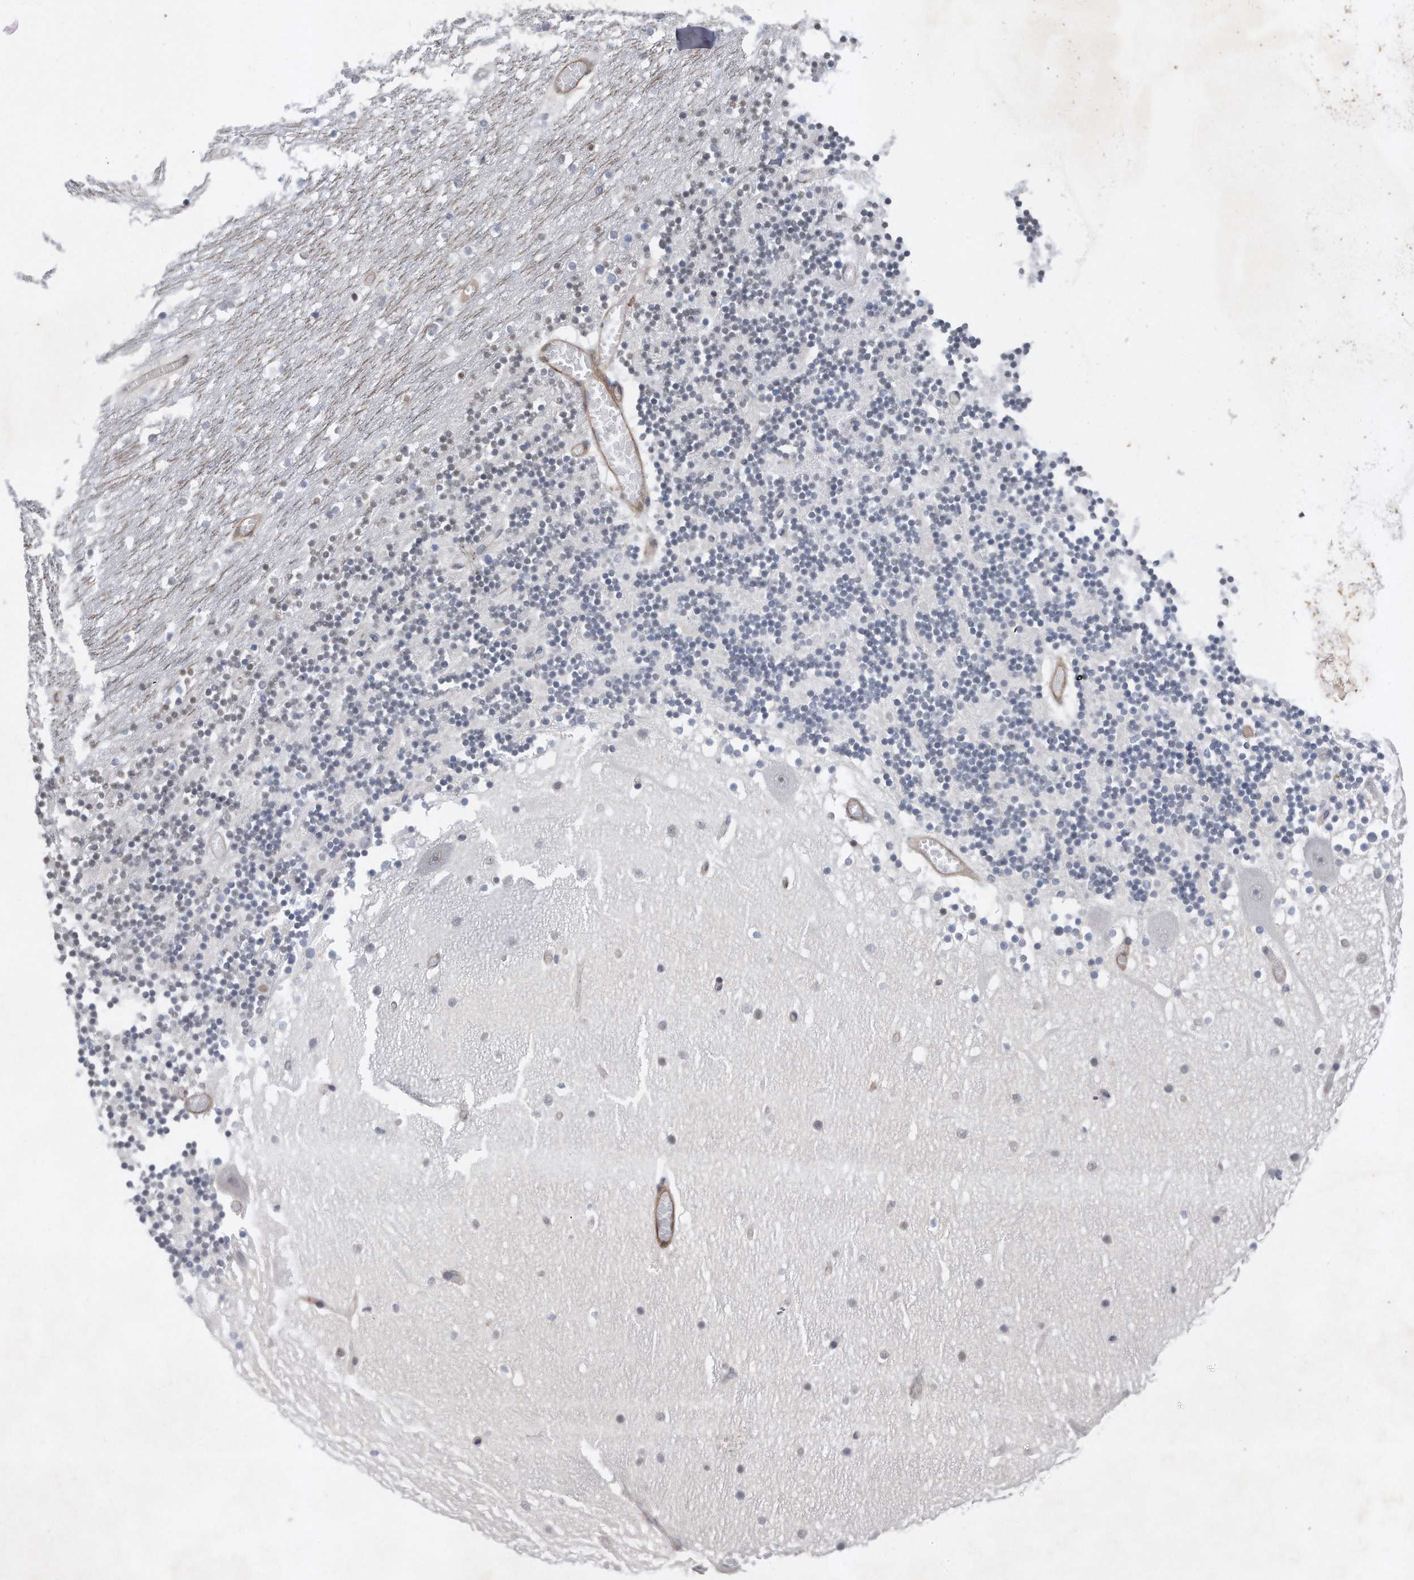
{"staining": {"intensity": "weak", "quantity": "<25%", "location": "cytoplasmic/membranous"}, "tissue": "cerebellum", "cell_type": "Cells in granular layer", "image_type": "normal", "snomed": [{"axis": "morphology", "description": "Normal tissue, NOS"}, {"axis": "topography", "description": "Cerebellum"}], "caption": "DAB (3,3'-diaminobenzidine) immunohistochemical staining of normal cerebellum shows no significant positivity in cells in granular layer.", "gene": "TP53INP1", "patient": {"sex": "female", "age": 28}}